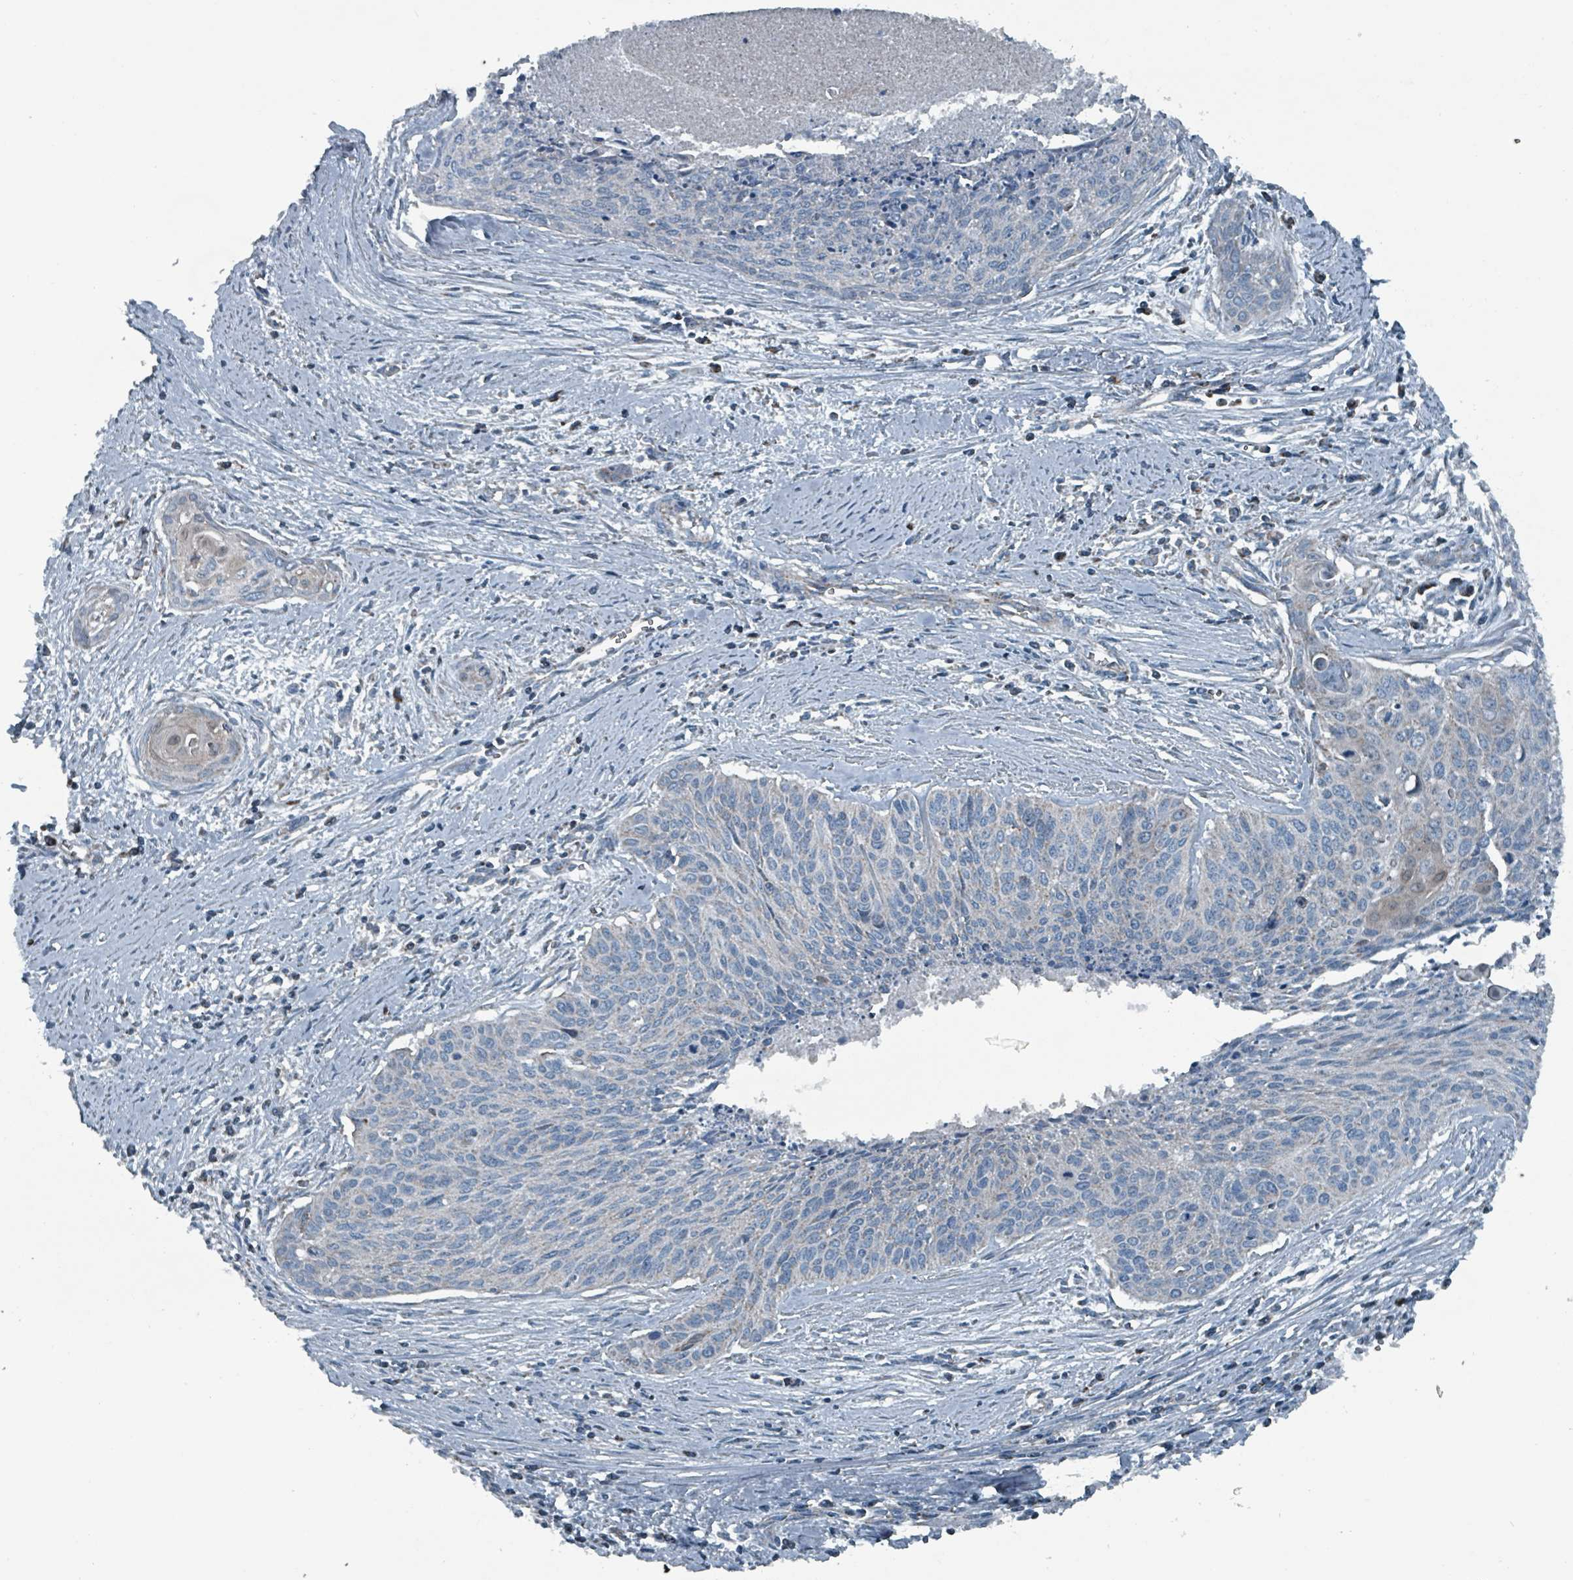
{"staining": {"intensity": "negative", "quantity": "none", "location": "none"}, "tissue": "cervical cancer", "cell_type": "Tumor cells", "image_type": "cancer", "snomed": [{"axis": "morphology", "description": "Squamous cell carcinoma, NOS"}, {"axis": "topography", "description": "Cervix"}], "caption": "The histopathology image shows no significant staining in tumor cells of cervical cancer (squamous cell carcinoma).", "gene": "ABHD18", "patient": {"sex": "female", "age": 55}}